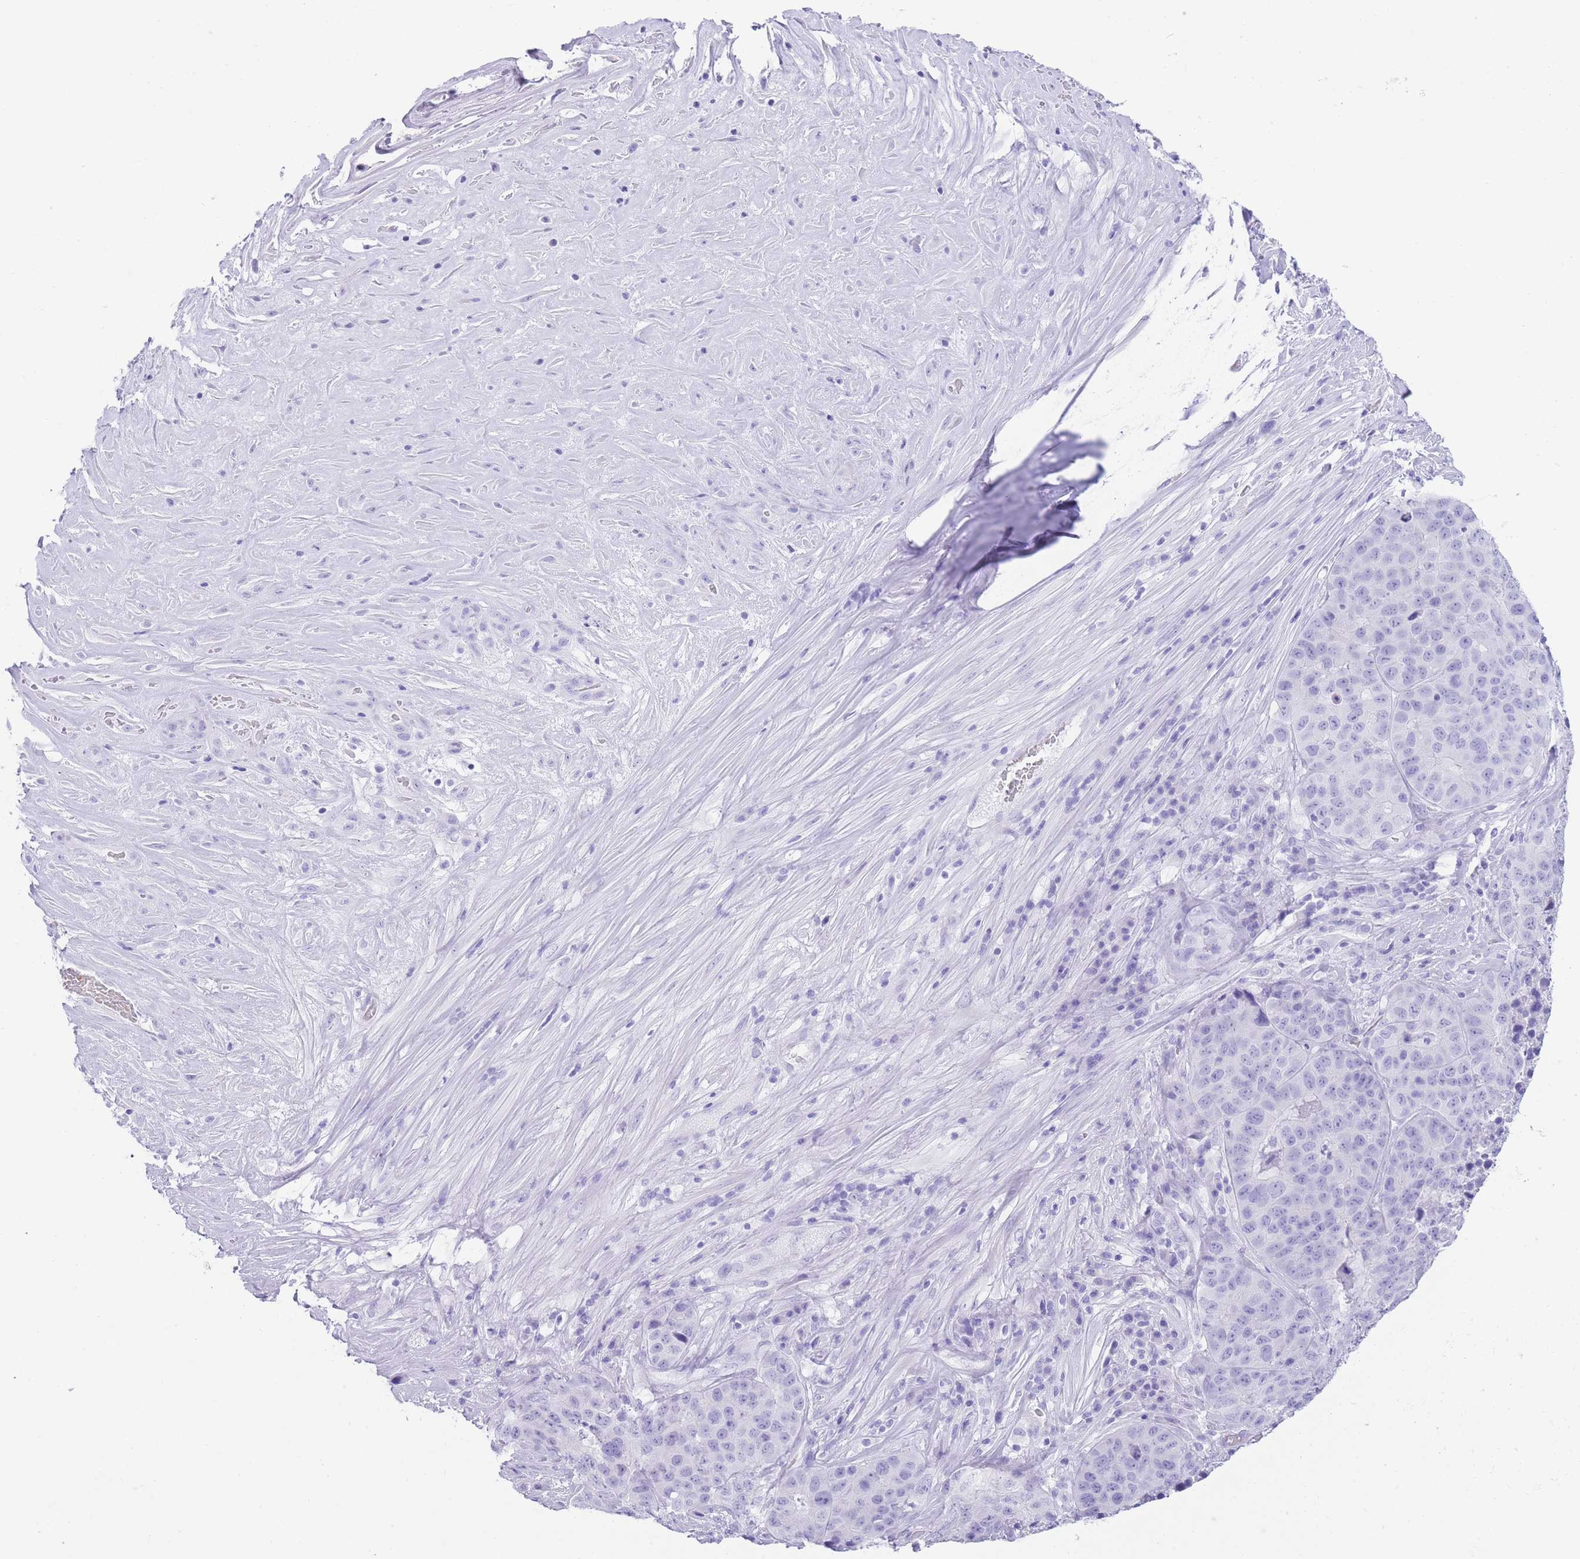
{"staining": {"intensity": "negative", "quantity": "none", "location": "none"}, "tissue": "stomach cancer", "cell_type": "Tumor cells", "image_type": "cancer", "snomed": [{"axis": "morphology", "description": "Adenocarcinoma, NOS"}, {"axis": "topography", "description": "Stomach"}], "caption": "Immunohistochemistry of human stomach cancer (adenocarcinoma) displays no positivity in tumor cells.", "gene": "ELOA2", "patient": {"sex": "male", "age": 71}}